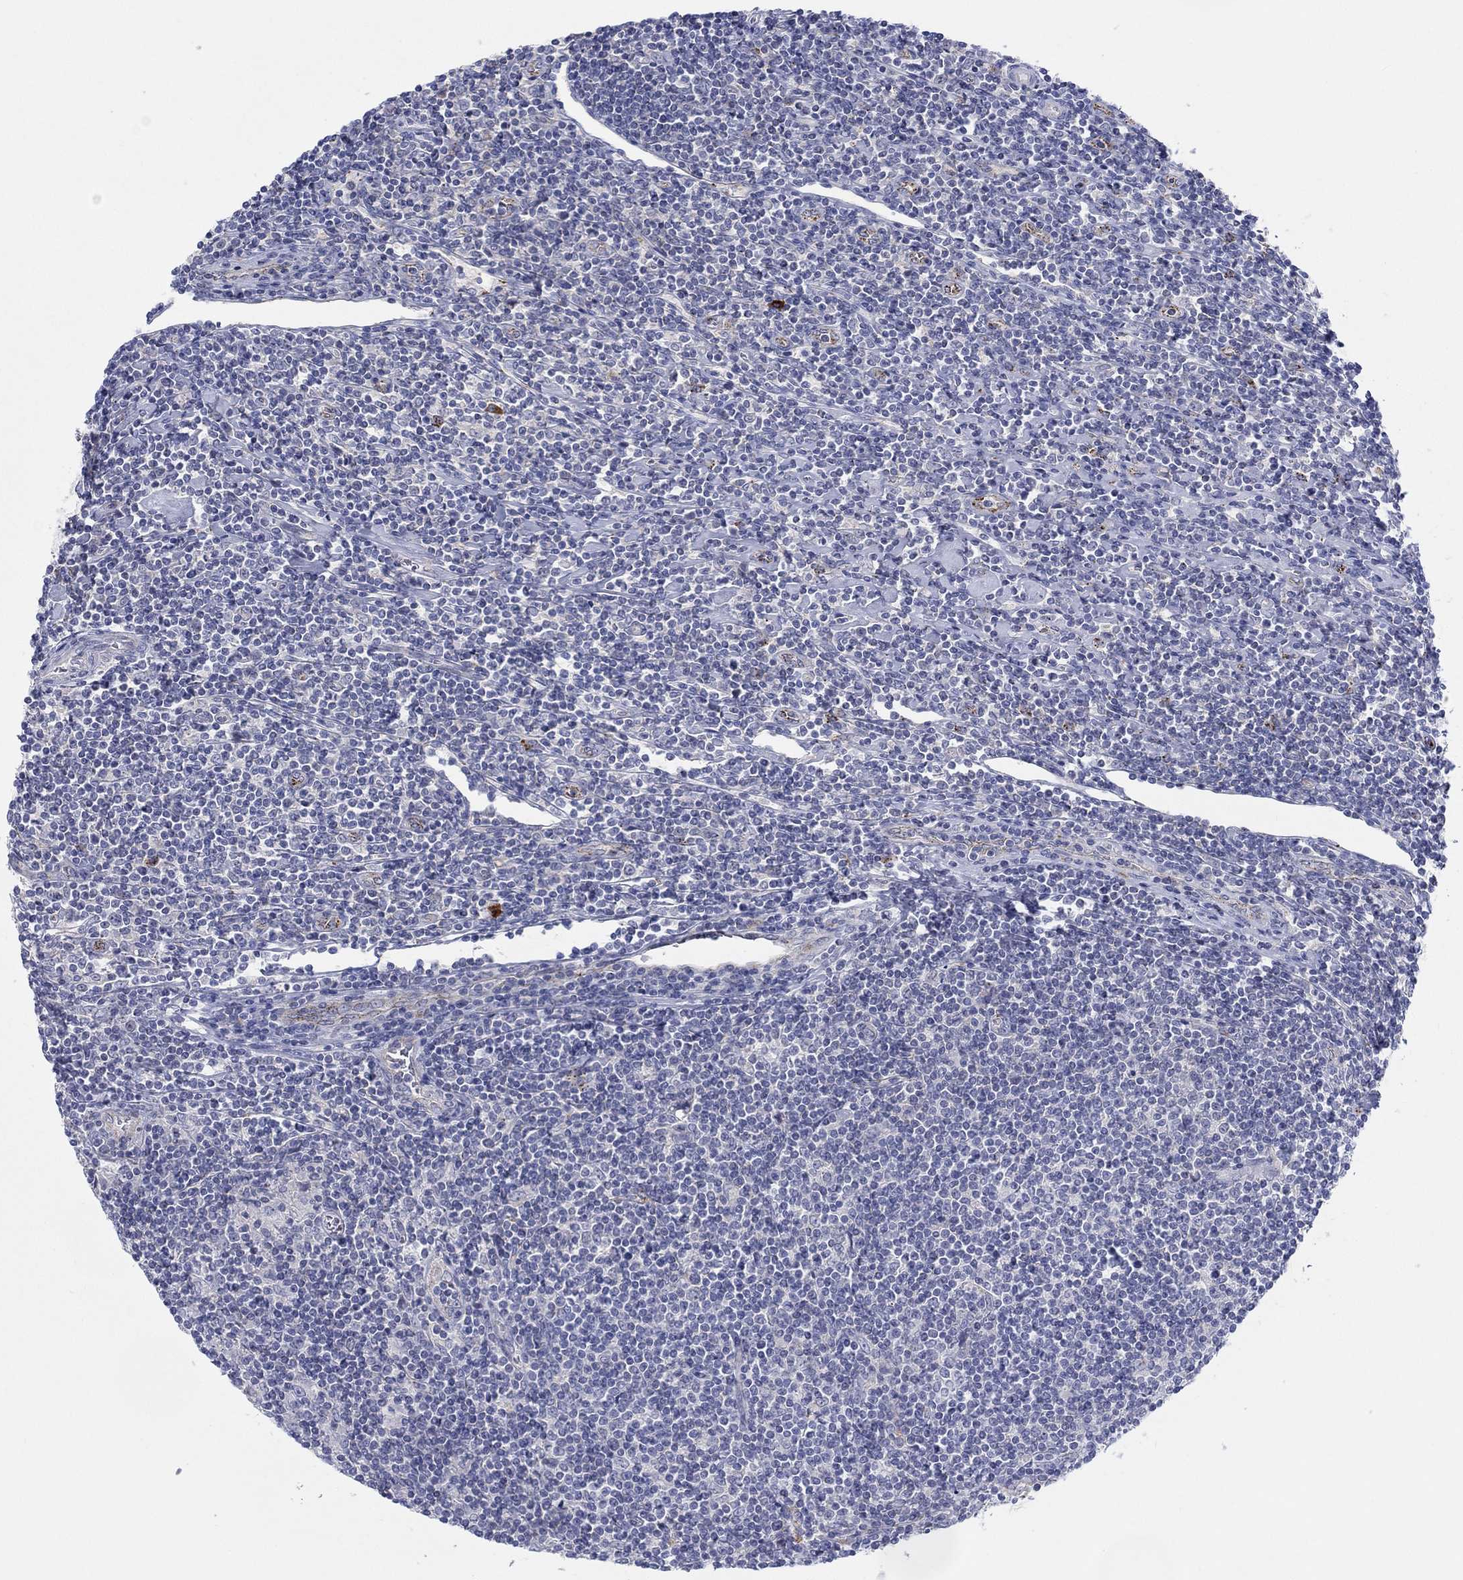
{"staining": {"intensity": "negative", "quantity": "none", "location": "none"}, "tissue": "lymphoma", "cell_type": "Tumor cells", "image_type": "cancer", "snomed": [{"axis": "morphology", "description": "Hodgkin's disease, NOS"}, {"axis": "topography", "description": "Lymph node"}], "caption": "A photomicrograph of human lymphoma is negative for staining in tumor cells. The staining was performed using DAB to visualize the protein expression in brown, while the nuclei were stained in blue with hematoxylin (Magnification: 20x).", "gene": "BCO2", "patient": {"sex": "male", "age": 40}}